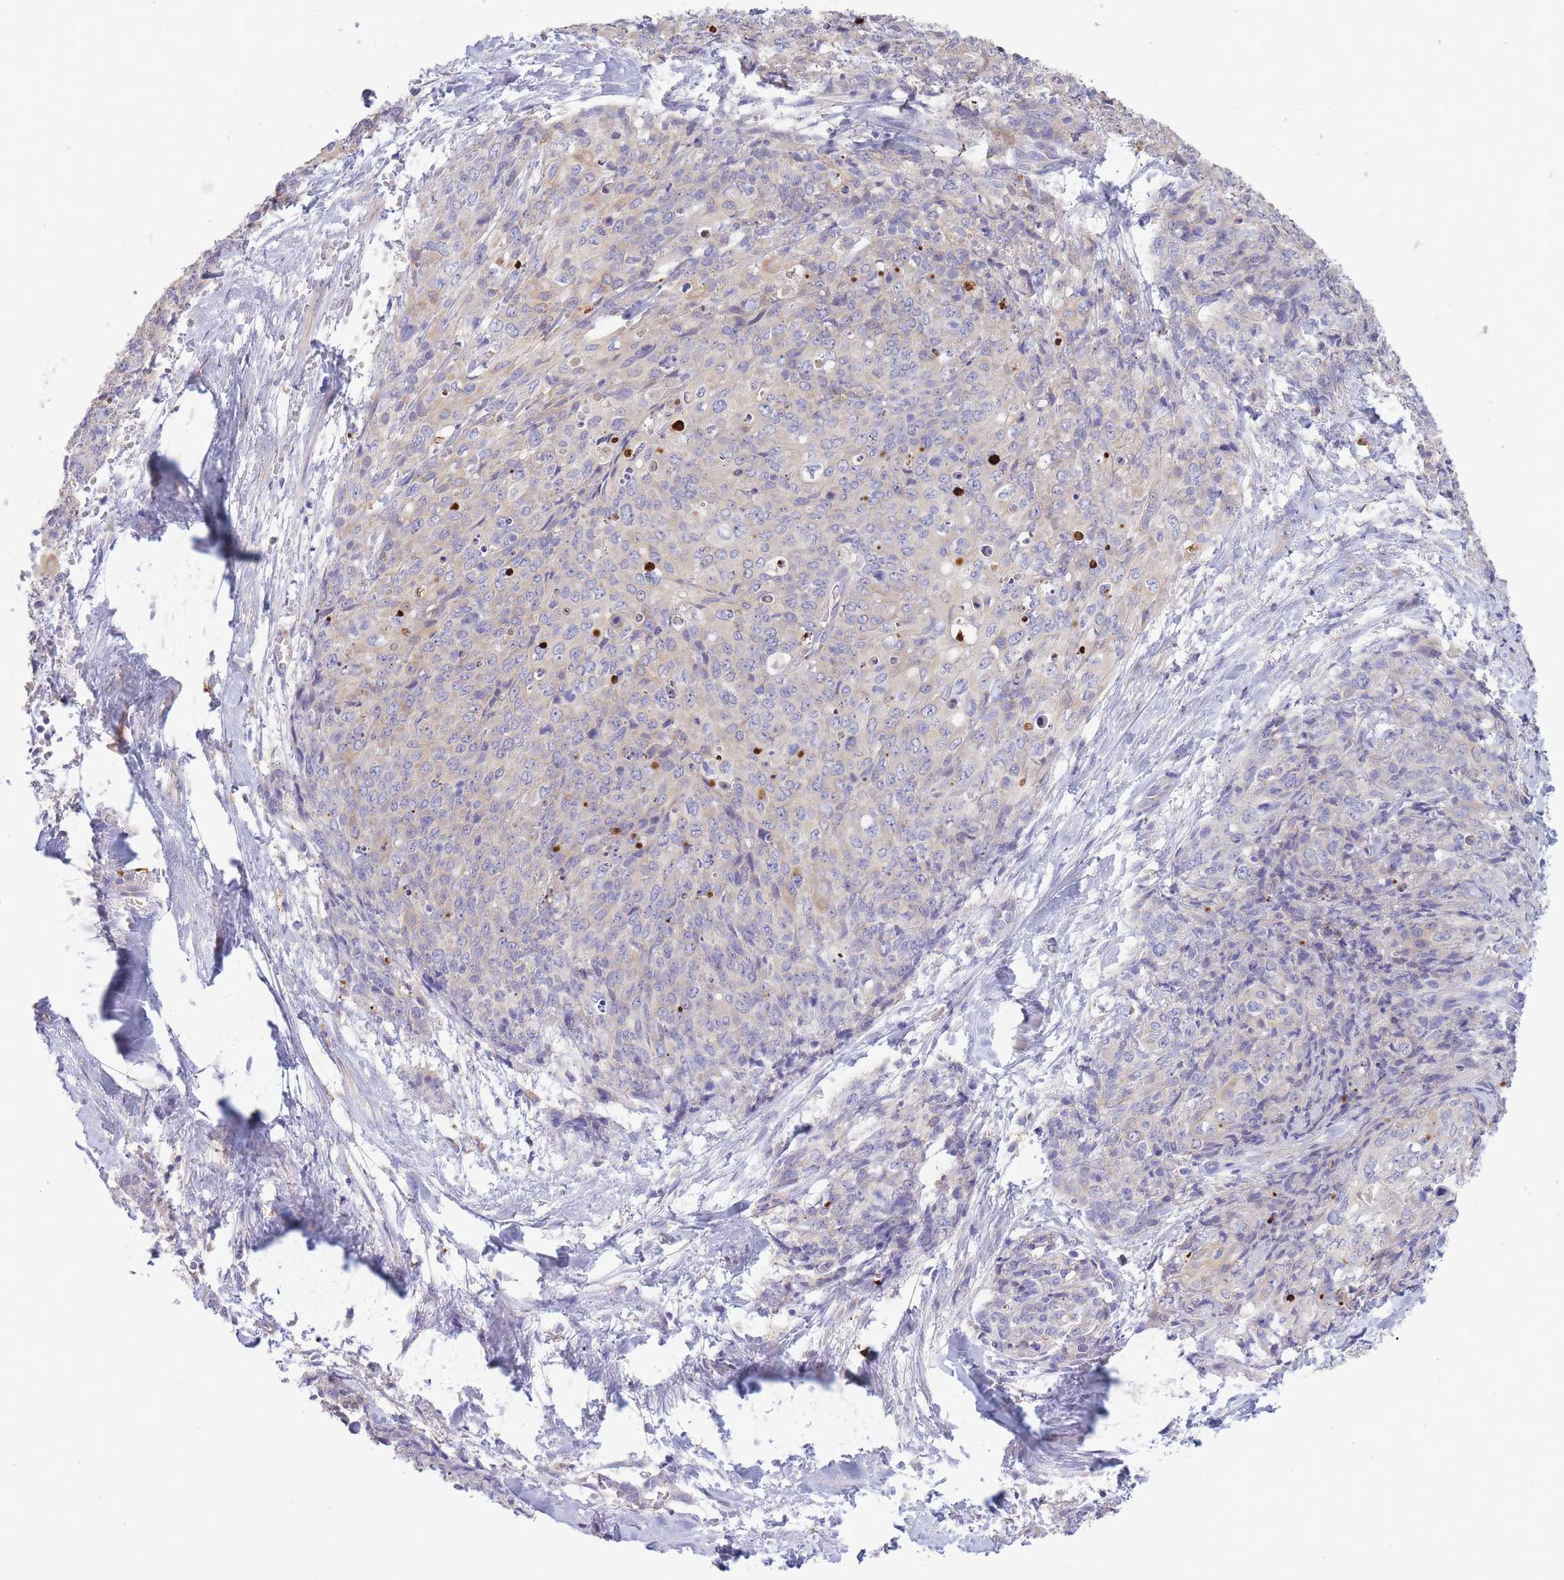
{"staining": {"intensity": "negative", "quantity": "none", "location": "none"}, "tissue": "skin cancer", "cell_type": "Tumor cells", "image_type": "cancer", "snomed": [{"axis": "morphology", "description": "Squamous cell carcinoma, NOS"}, {"axis": "topography", "description": "Skin"}, {"axis": "topography", "description": "Vulva"}], "caption": "DAB immunohistochemical staining of skin squamous cell carcinoma reveals no significant staining in tumor cells.", "gene": "CENPM", "patient": {"sex": "female", "age": 85}}